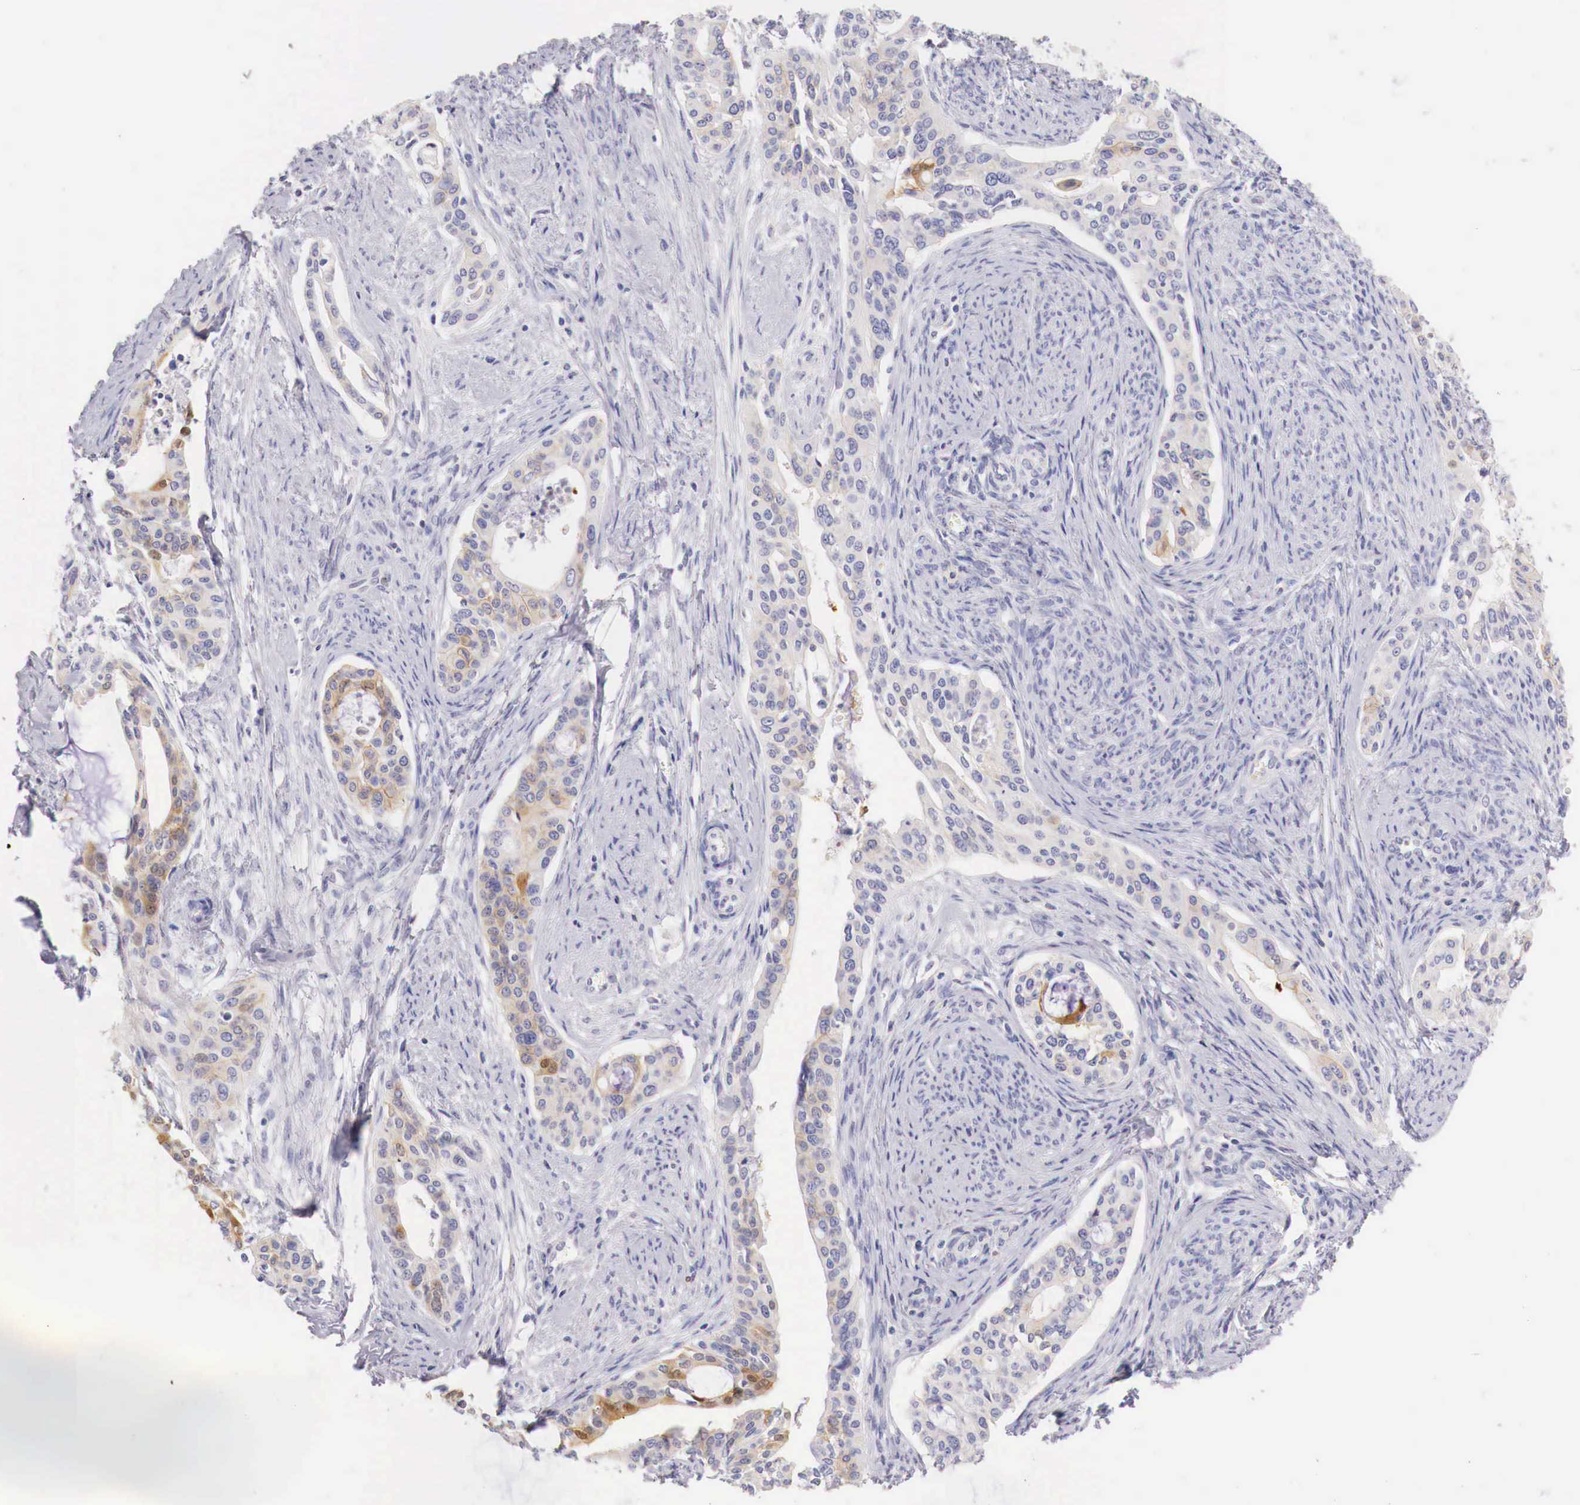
{"staining": {"intensity": "moderate", "quantity": "25%-75%", "location": "cytoplasmic/membranous,nuclear"}, "tissue": "cervical cancer", "cell_type": "Tumor cells", "image_type": "cancer", "snomed": [{"axis": "morphology", "description": "Squamous cell carcinoma, NOS"}, {"axis": "topography", "description": "Cervix"}], "caption": "IHC (DAB (3,3'-diaminobenzidine)) staining of human squamous cell carcinoma (cervical) displays moderate cytoplasmic/membranous and nuclear protein positivity in about 25%-75% of tumor cells. Using DAB (brown) and hematoxylin (blue) stains, captured at high magnification using brightfield microscopy.", "gene": "ITIH6", "patient": {"sex": "female", "age": 34}}